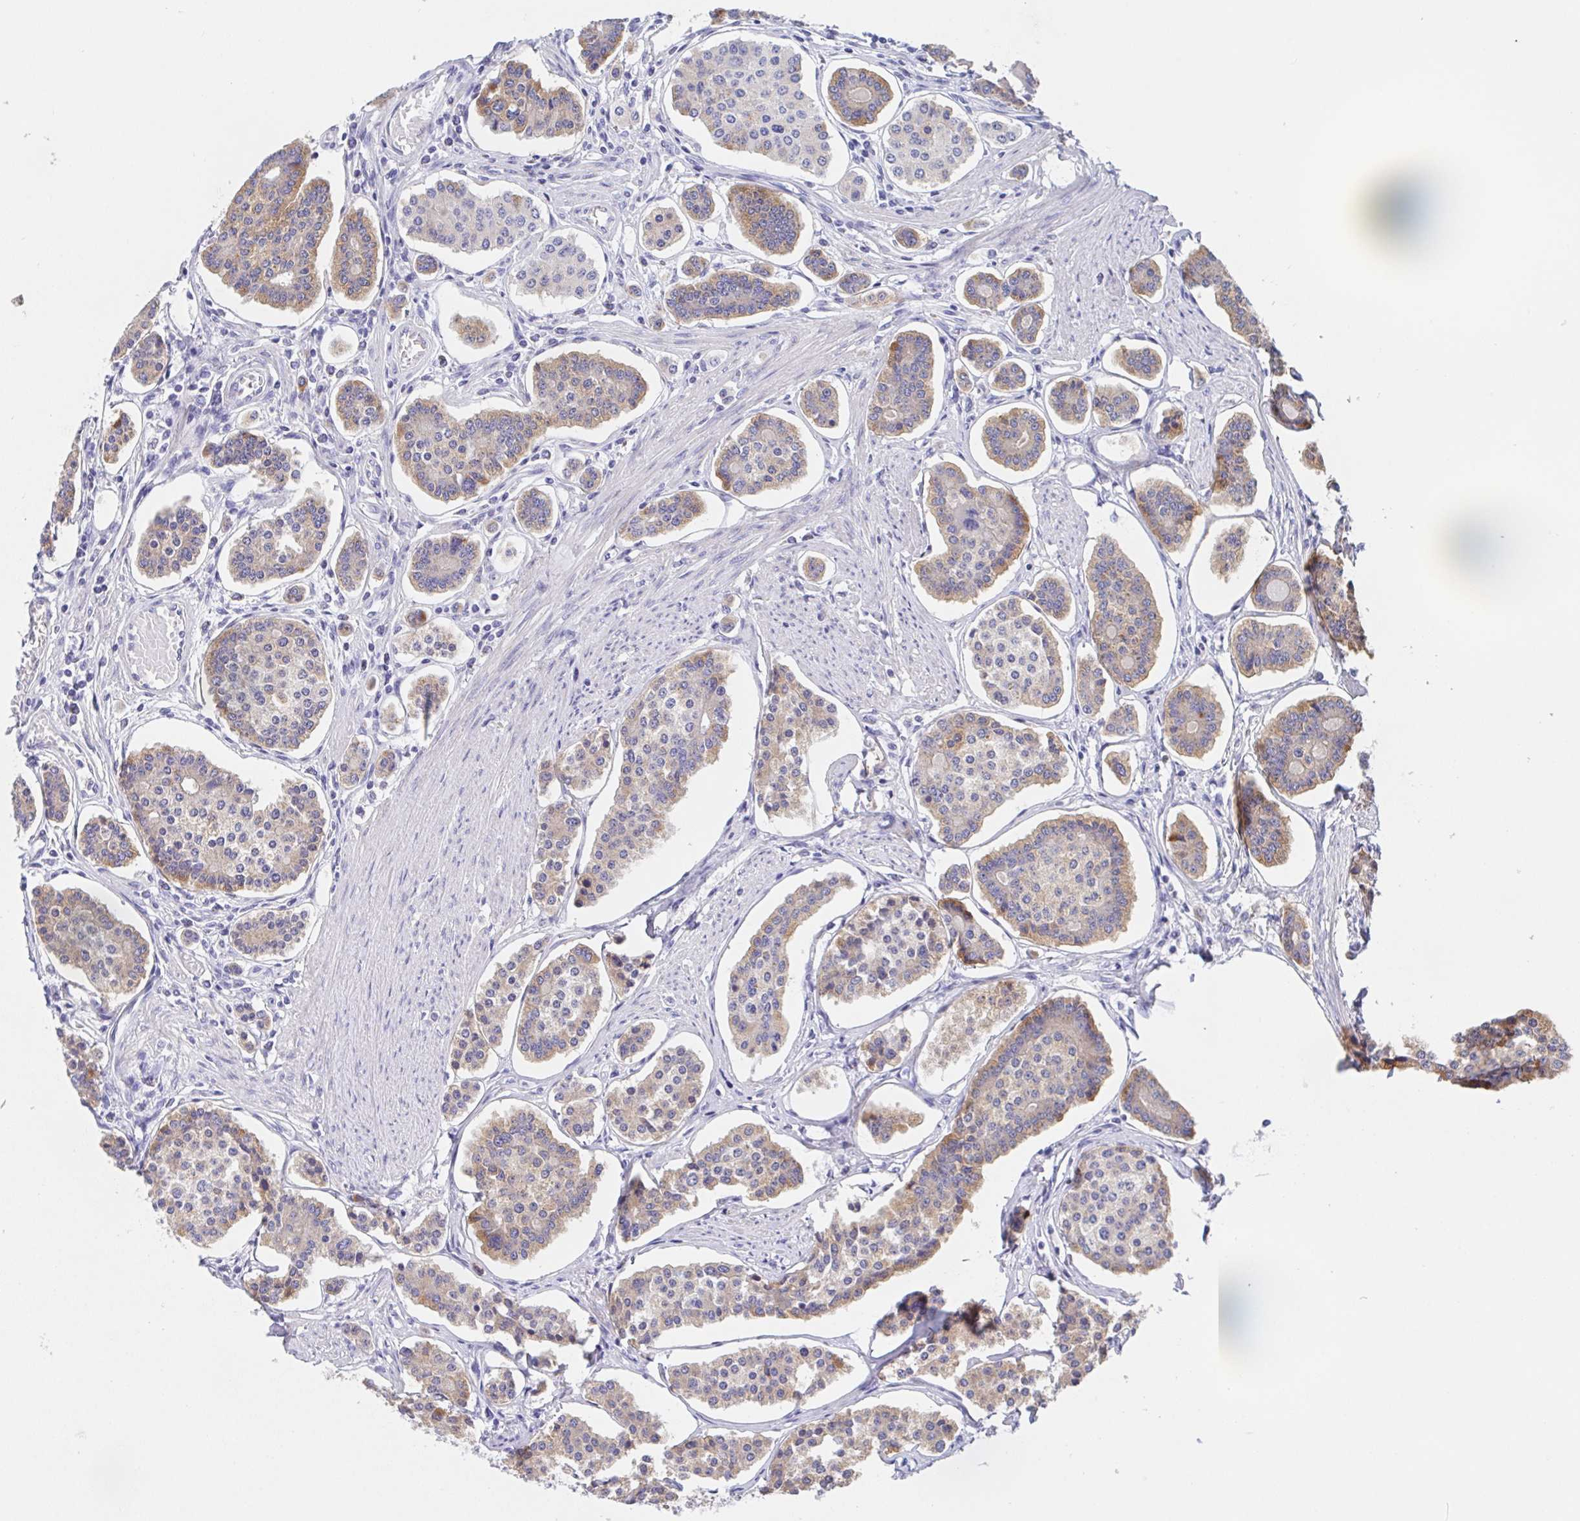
{"staining": {"intensity": "weak", "quantity": "25%-75%", "location": "cytoplasmic/membranous"}, "tissue": "carcinoid", "cell_type": "Tumor cells", "image_type": "cancer", "snomed": [{"axis": "morphology", "description": "Carcinoid, malignant, NOS"}, {"axis": "topography", "description": "Small intestine"}], "caption": "Malignant carcinoid stained with a brown dye exhibits weak cytoplasmic/membranous positive expression in approximately 25%-75% of tumor cells.", "gene": "SCG3", "patient": {"sex": "female", "age": 65}}